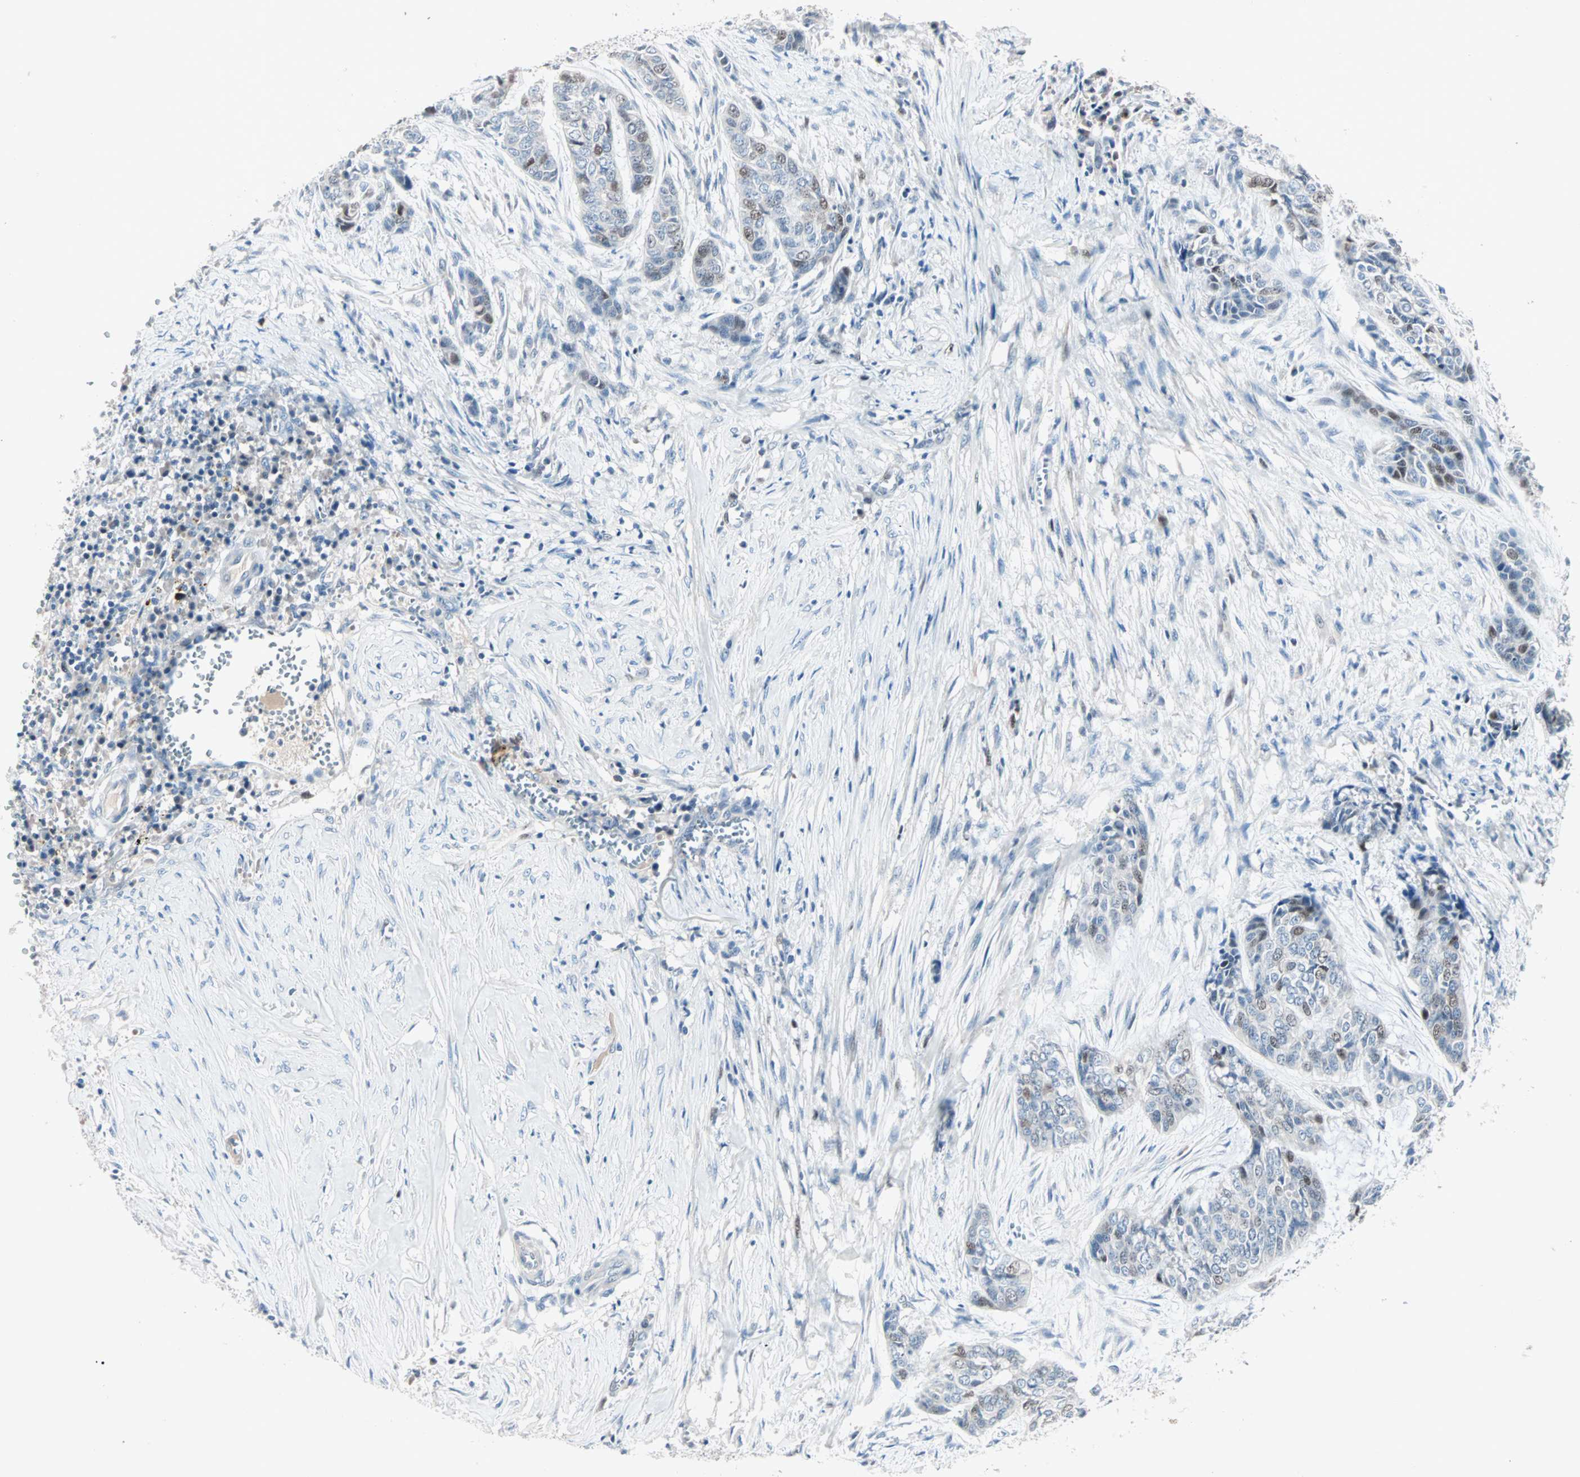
{"staining": {"intensity": "moderate", "quantity": "<25%", "location": "nuclear"}, "tissue": "skin cancer", "cell_type": "Tumor cells", "image_type": "cancer", "snomed": [{"axis": "morphology", "description": "Basal cell carcinoma"}, {"axis": "topography", "description": "Skin"}], "caption": "Skin cancer tissue reveals moderate nuclear positivity in about <25% of tumor cells, visualized by immunohistochemistry. (DAB (3,3'-diaminobenzidine) = brown stain, brightfield microscopy at high magnification).", "gene": "CCNE2", "patient": {"sex": "female", "age": 64}}